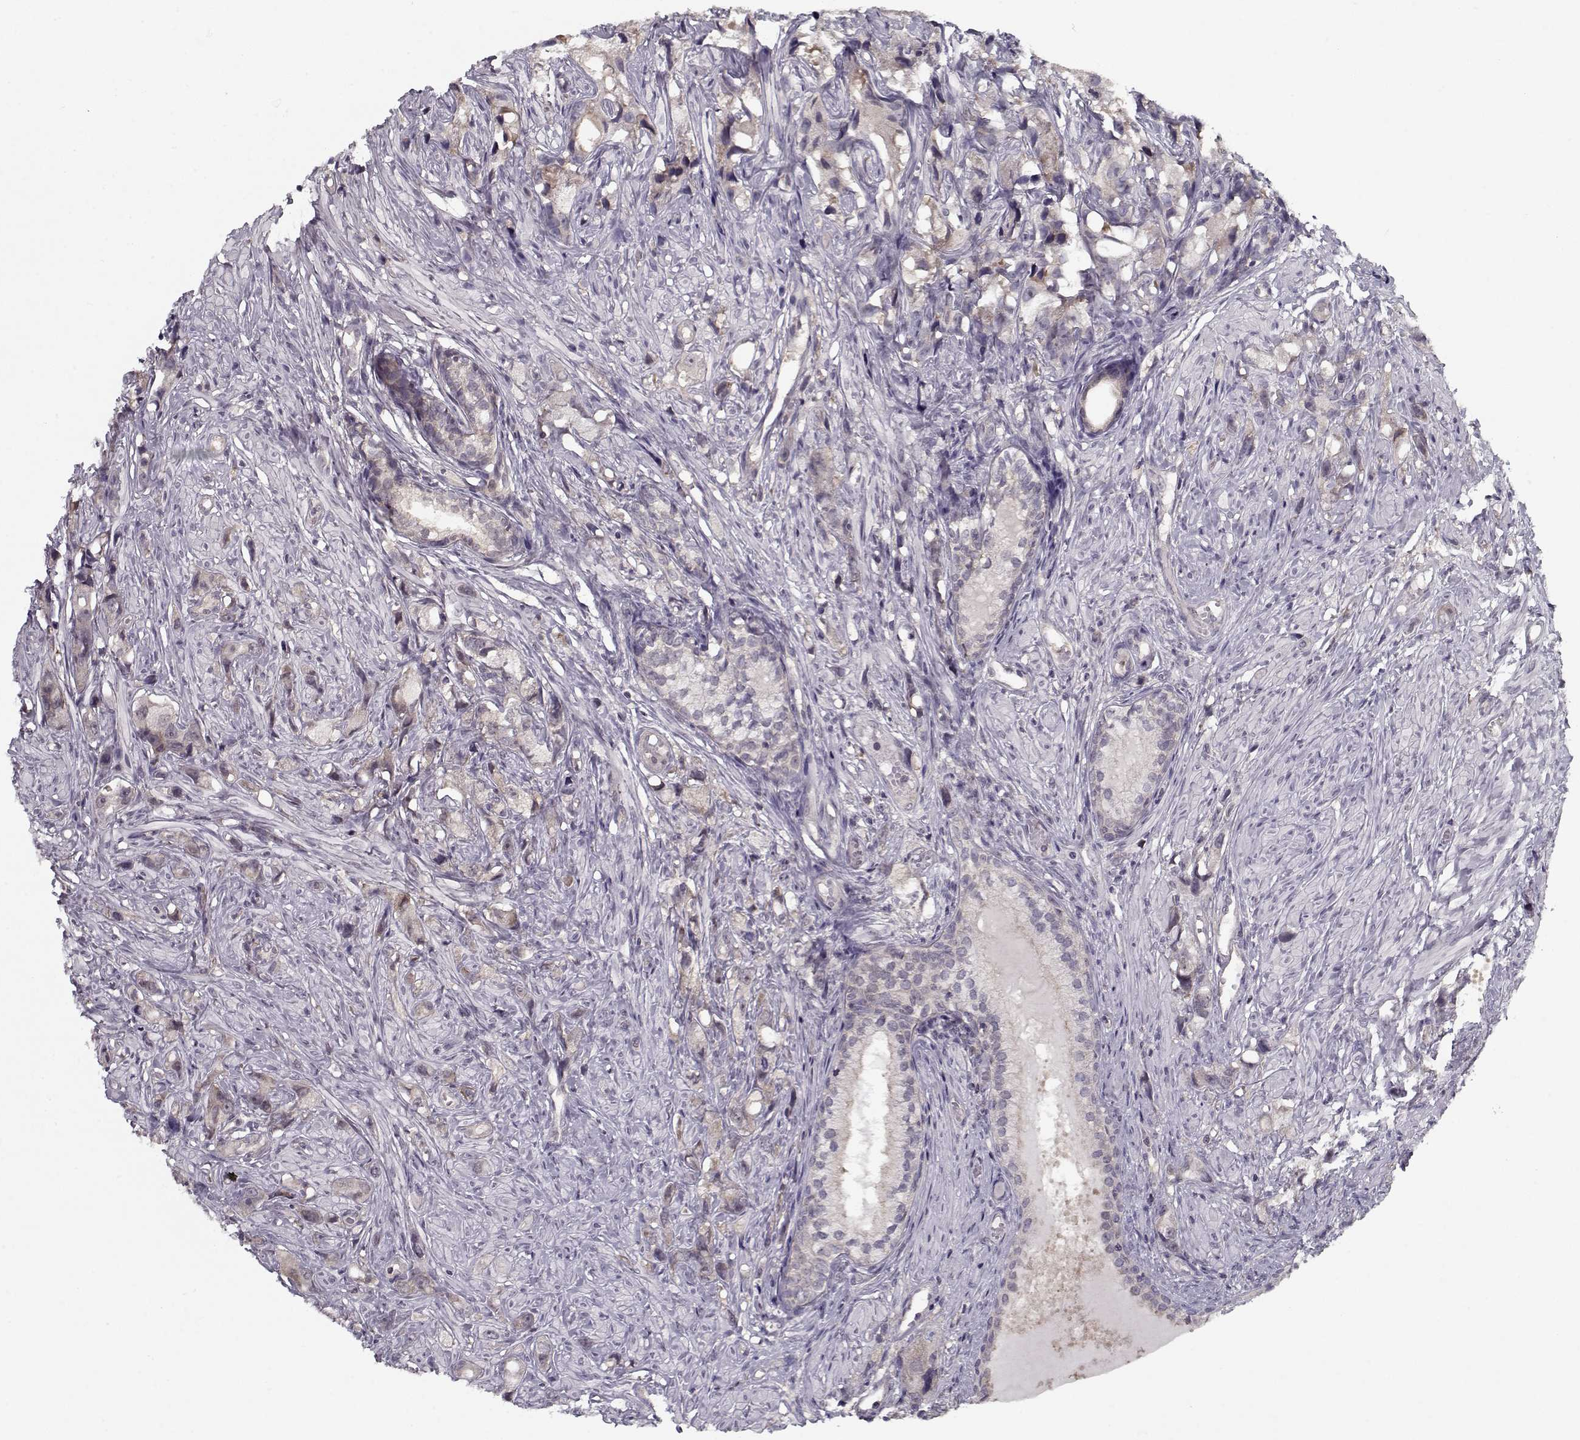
{"staining": {"intensity": "negative", "quantity": "none", "location": "none"}, "tissue": "prostate cancer", "cell_type": "Tumor cells", "image_type": "cancer", "snomed": [{"axis": "morphology", "description": "Adenocarcinoma, High grade"}, {"axis": "topography", "description": "Prostate"}], "caption": "This is an immunohistochemistry (IHC) image of prostate high-grade adenocarcinoma. There is no staining in tumor cells.", "gene": "TESPA1", "patient": {"sex": "male", "age": 75}}